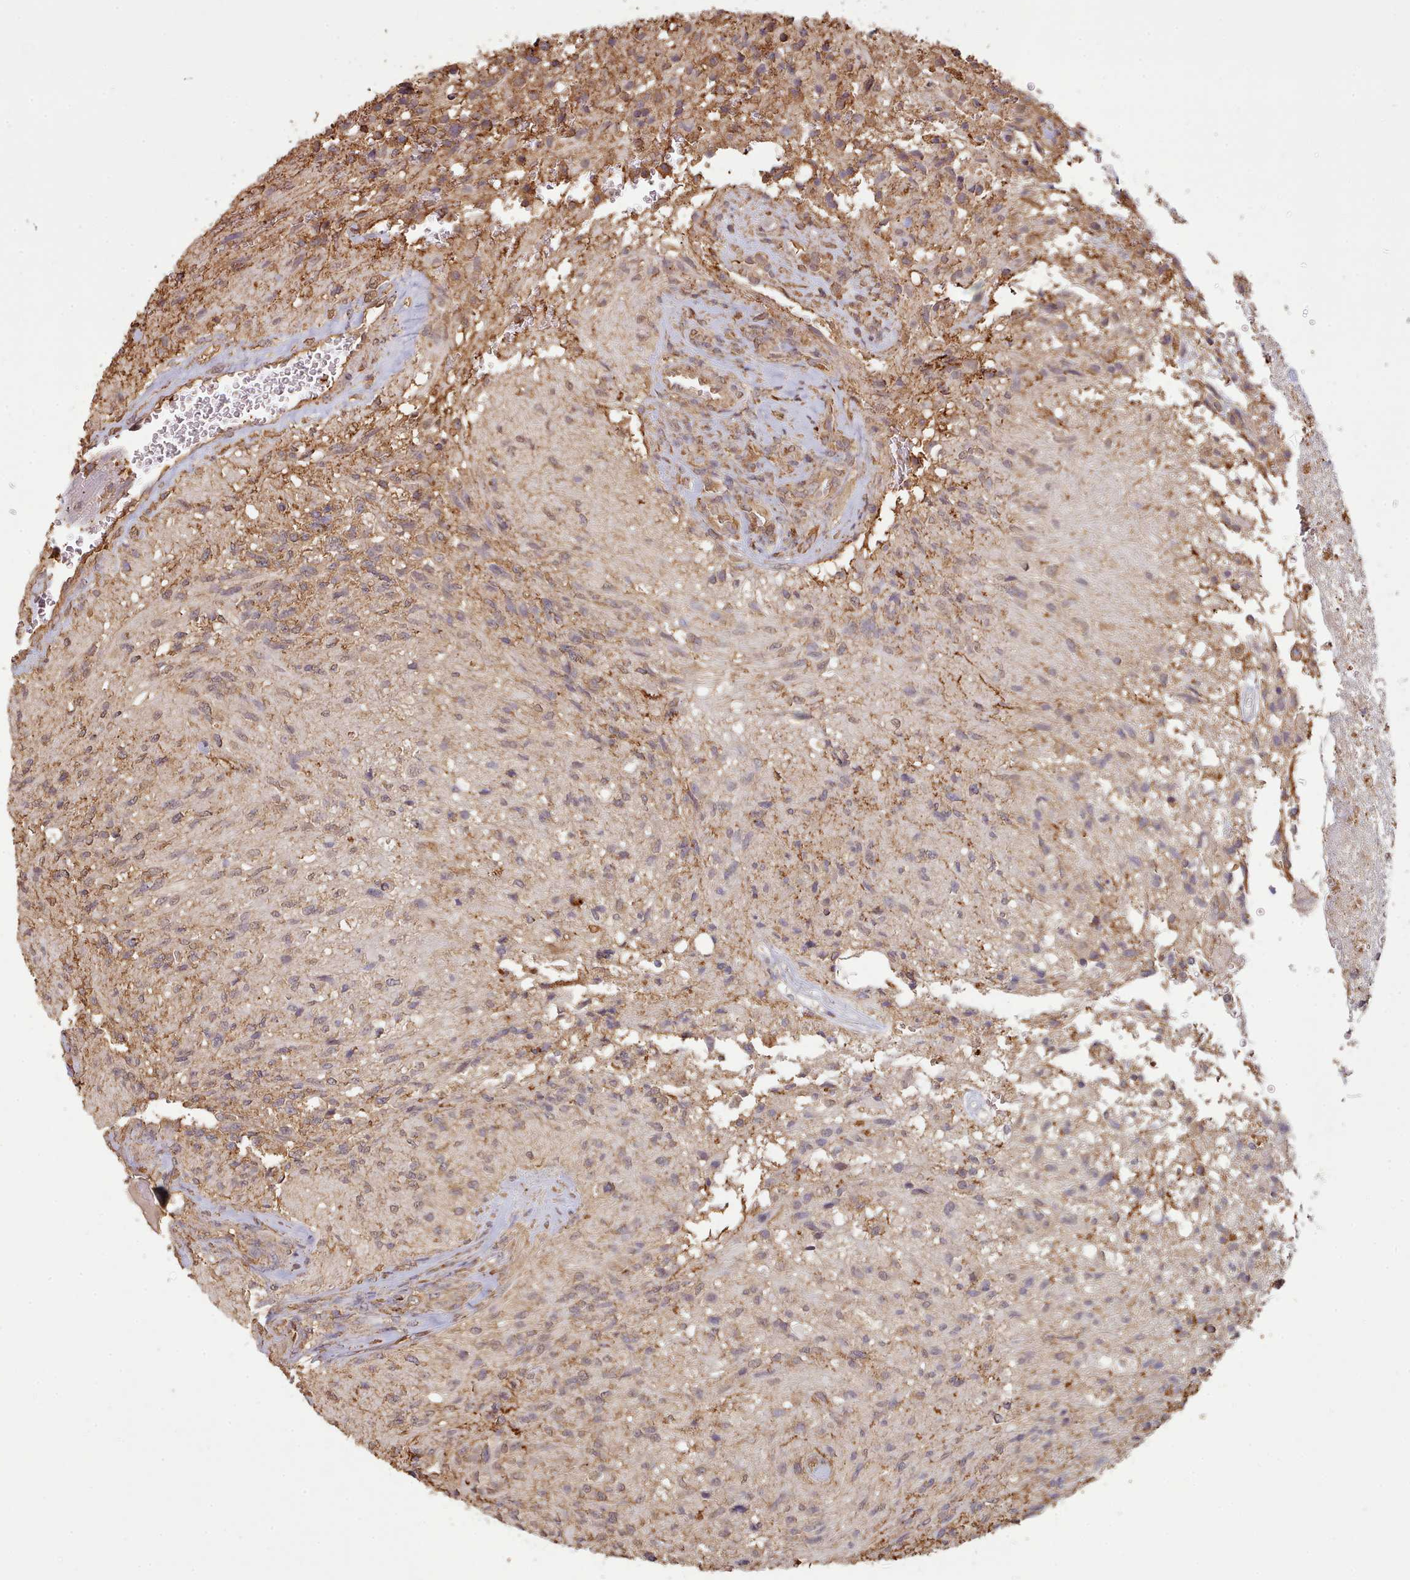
{"staining": {"intensity": "weak", "quantity": "<25%", "location": "cytoplasmic/membranous,nuclear"}, "tissue": "glioma", "cell_type": "Tumor cells", "image_type": "cancer", "snomed": [{"axis": "morphology", "description": "Glioma, malignant, High grade"}, {"axis": "topography", "description": "Brain"}], "caption": "This is an IHC micrograph of human glioma. There is no positivity in tumor cells.", "gene": "METRN", "patient": {"sex": "male", "age": 56}}